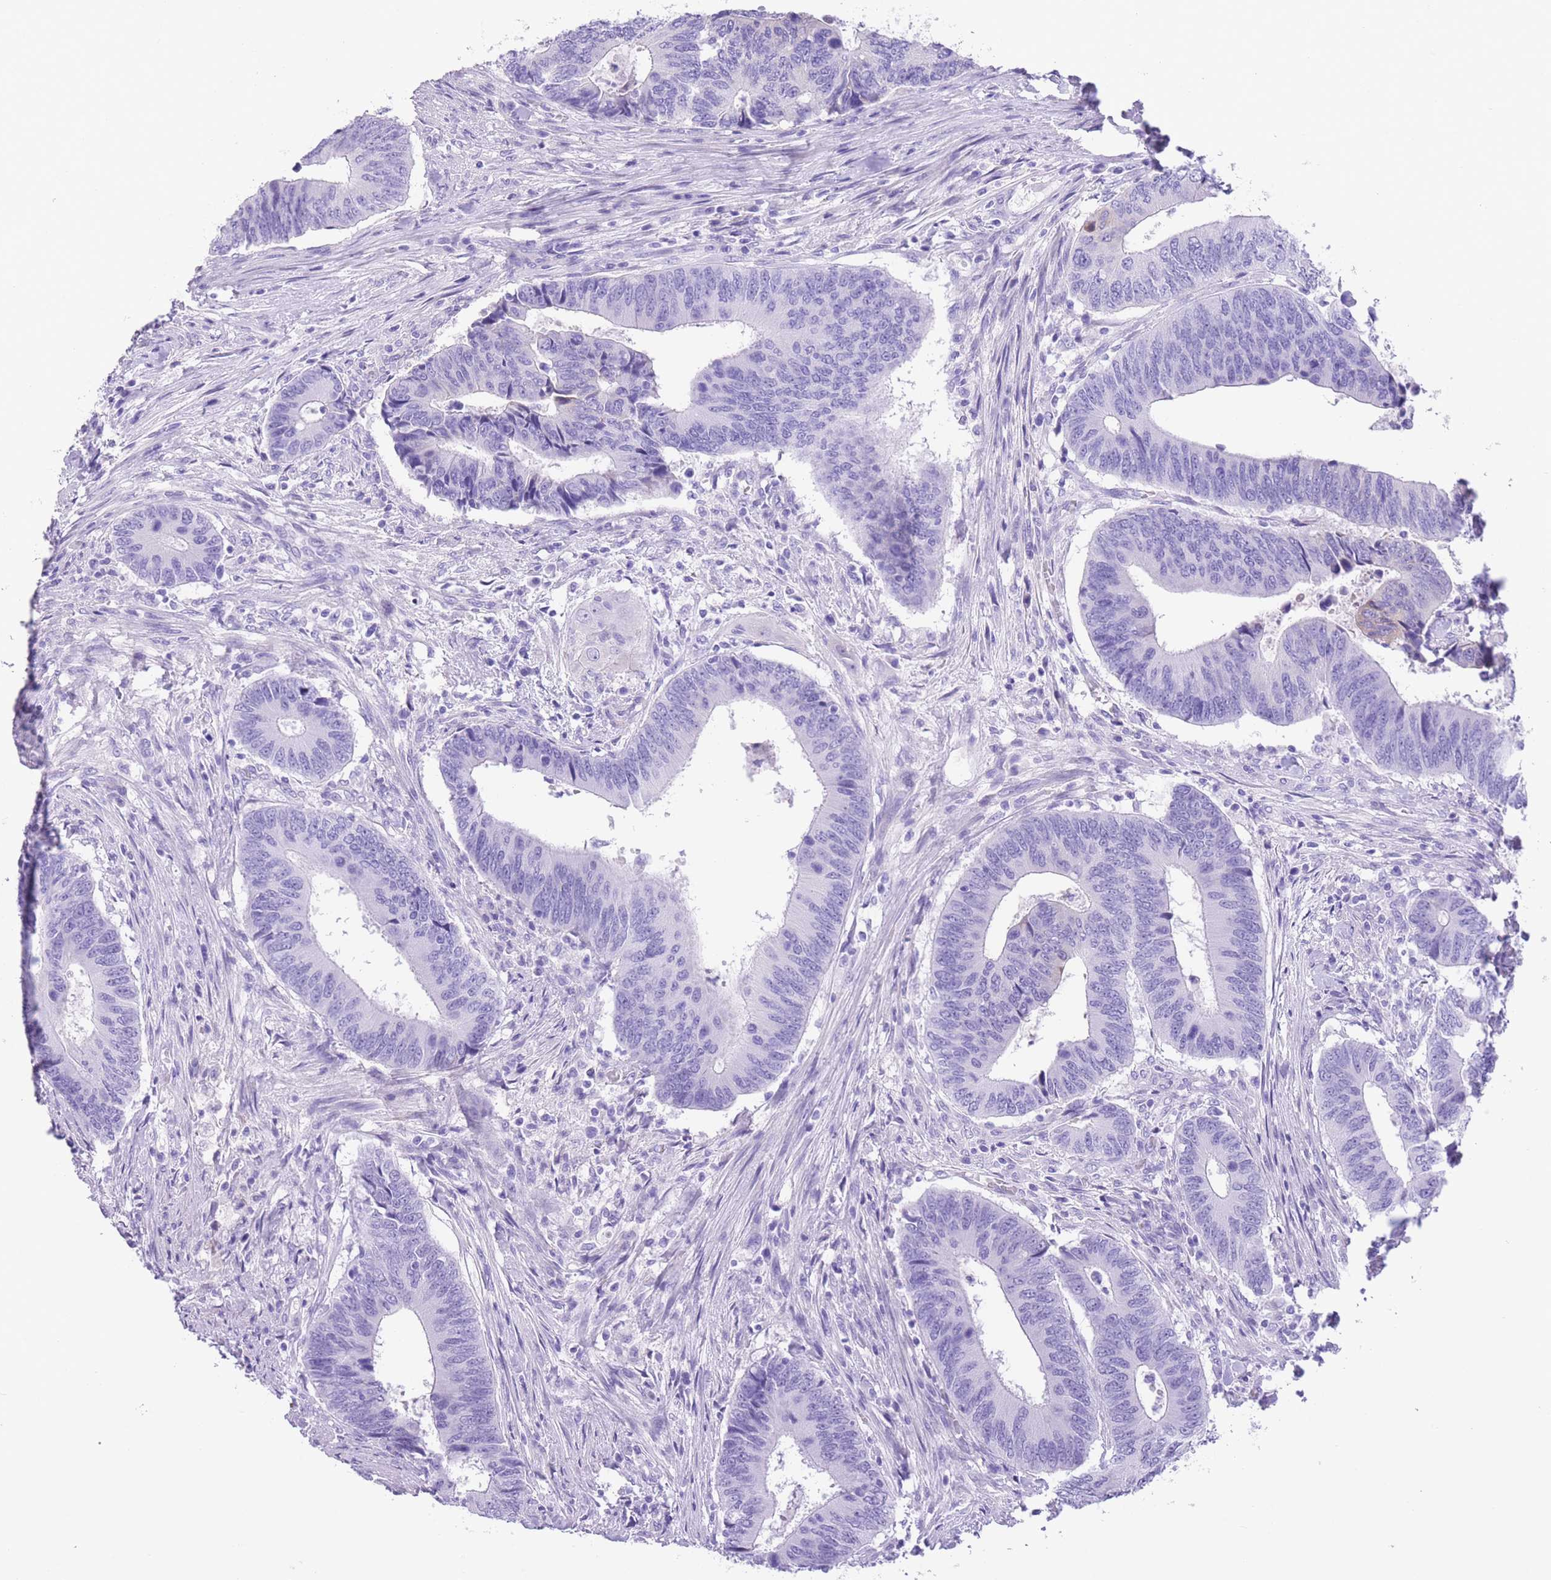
{"staining": {"intensity": "negative", "quantity": "none", "location": "none"}, "tissue": "colorectal cancer", "cell_type": "Tumor cells", "image_type": "cancer", "snomed": [{"axis": "morphology", "description": "Adenocarcinoma, NOS"}, {"axis": "topography", "description": "Colon"}], "caption": "This is a micrograph of immunohistochemistry staining of adenocarcinoma (colorectal), which shows no positivity in tumor cells.", "gene": "RAI2", "patient": {"sex": "male", "age": 87}}